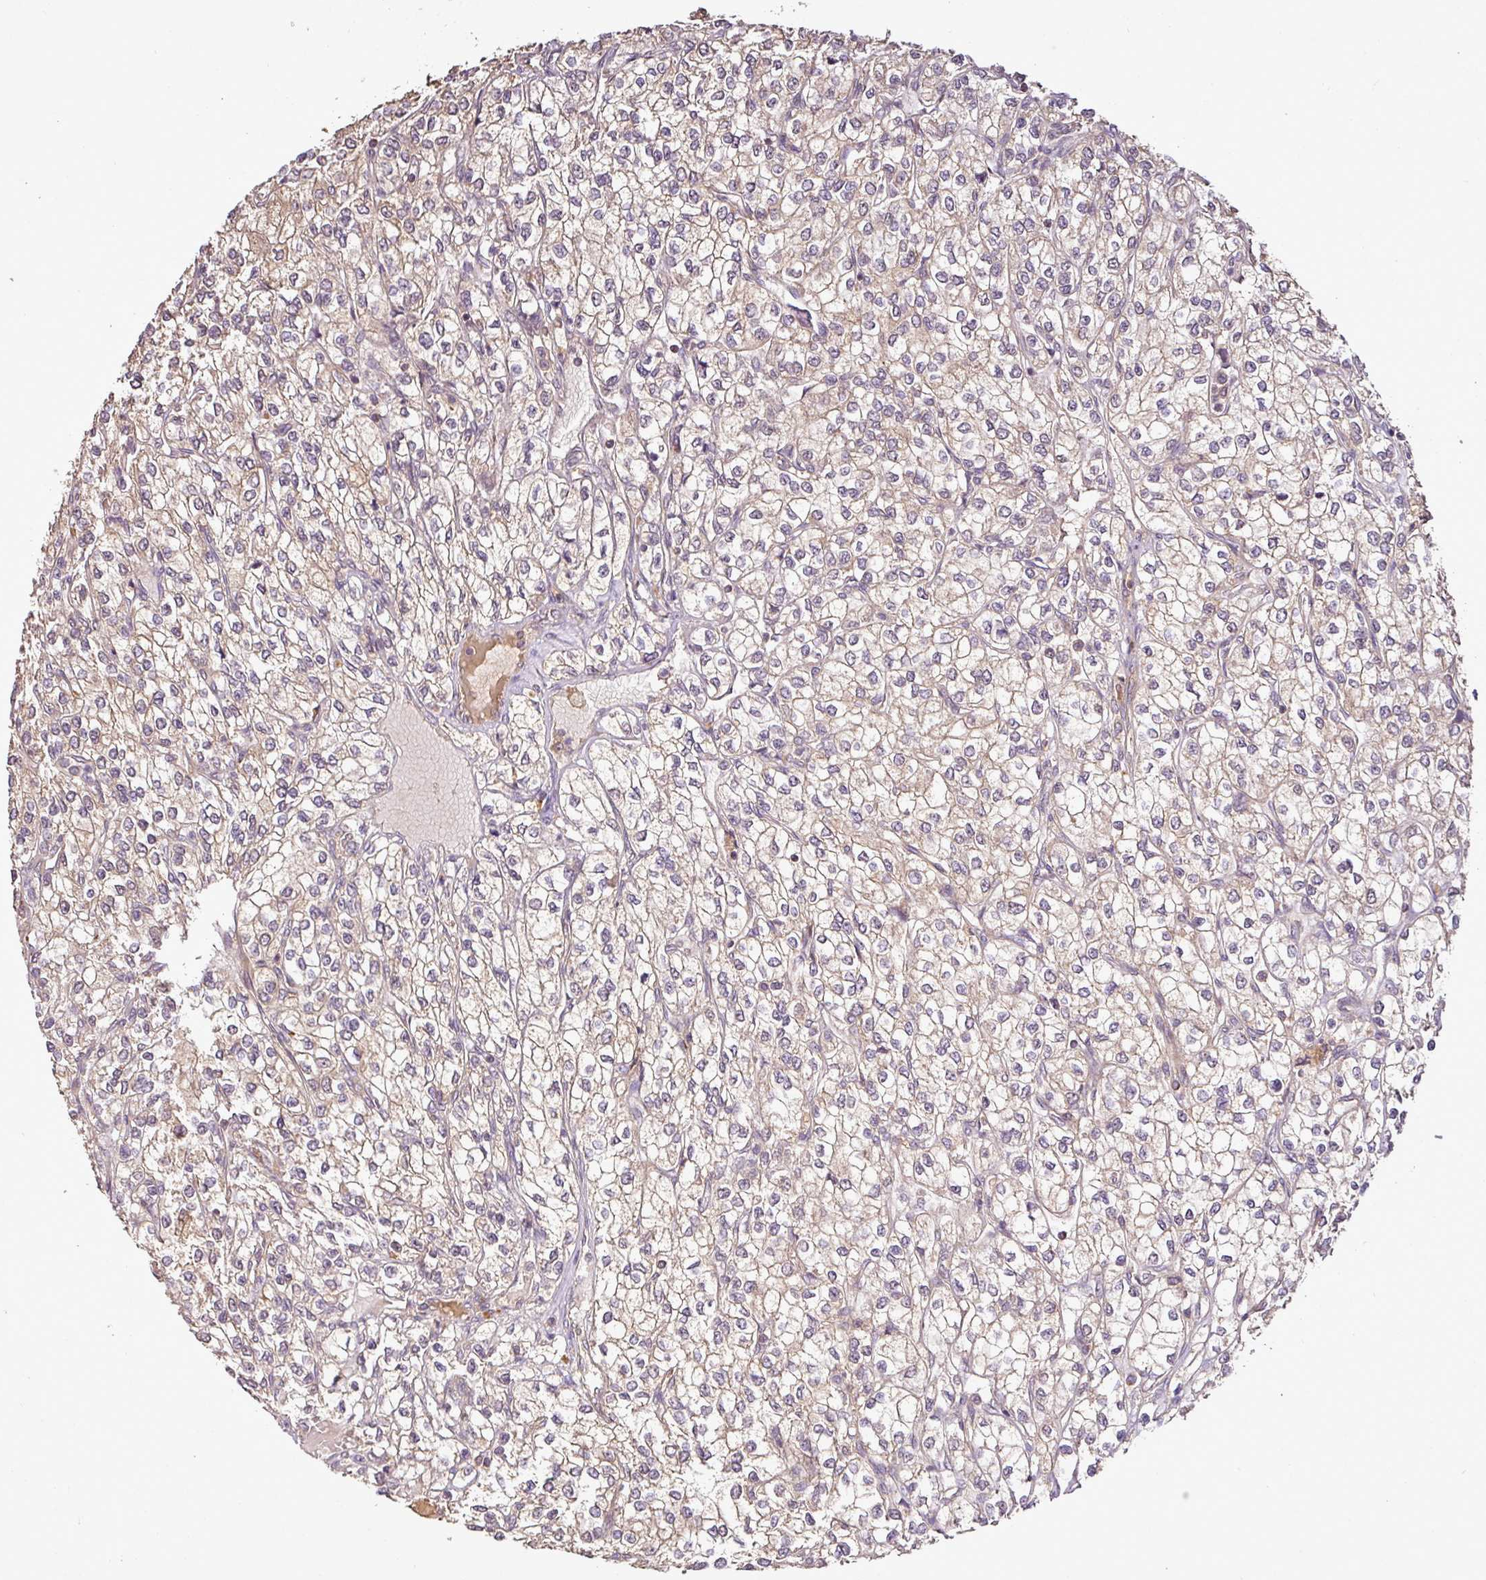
{"staining": {"intensity": "negative", "quantity": "none", "location": "none"}, "tissue": "renal cancer", "cell_type": "Tumor cells", "image_type": "cancer", "snomed": [{"axis": "morphology", "description": "Adenocarcinoma, NOS"}, {"axis": "topography", "description": "Kidney"}], "caption": "Renal adenocarcinoma was stained to show a protein in brown. There is no significant positivity in tumor cells.", "gene": "FAIM", "patient": {"sex": "male", "age": 80}}